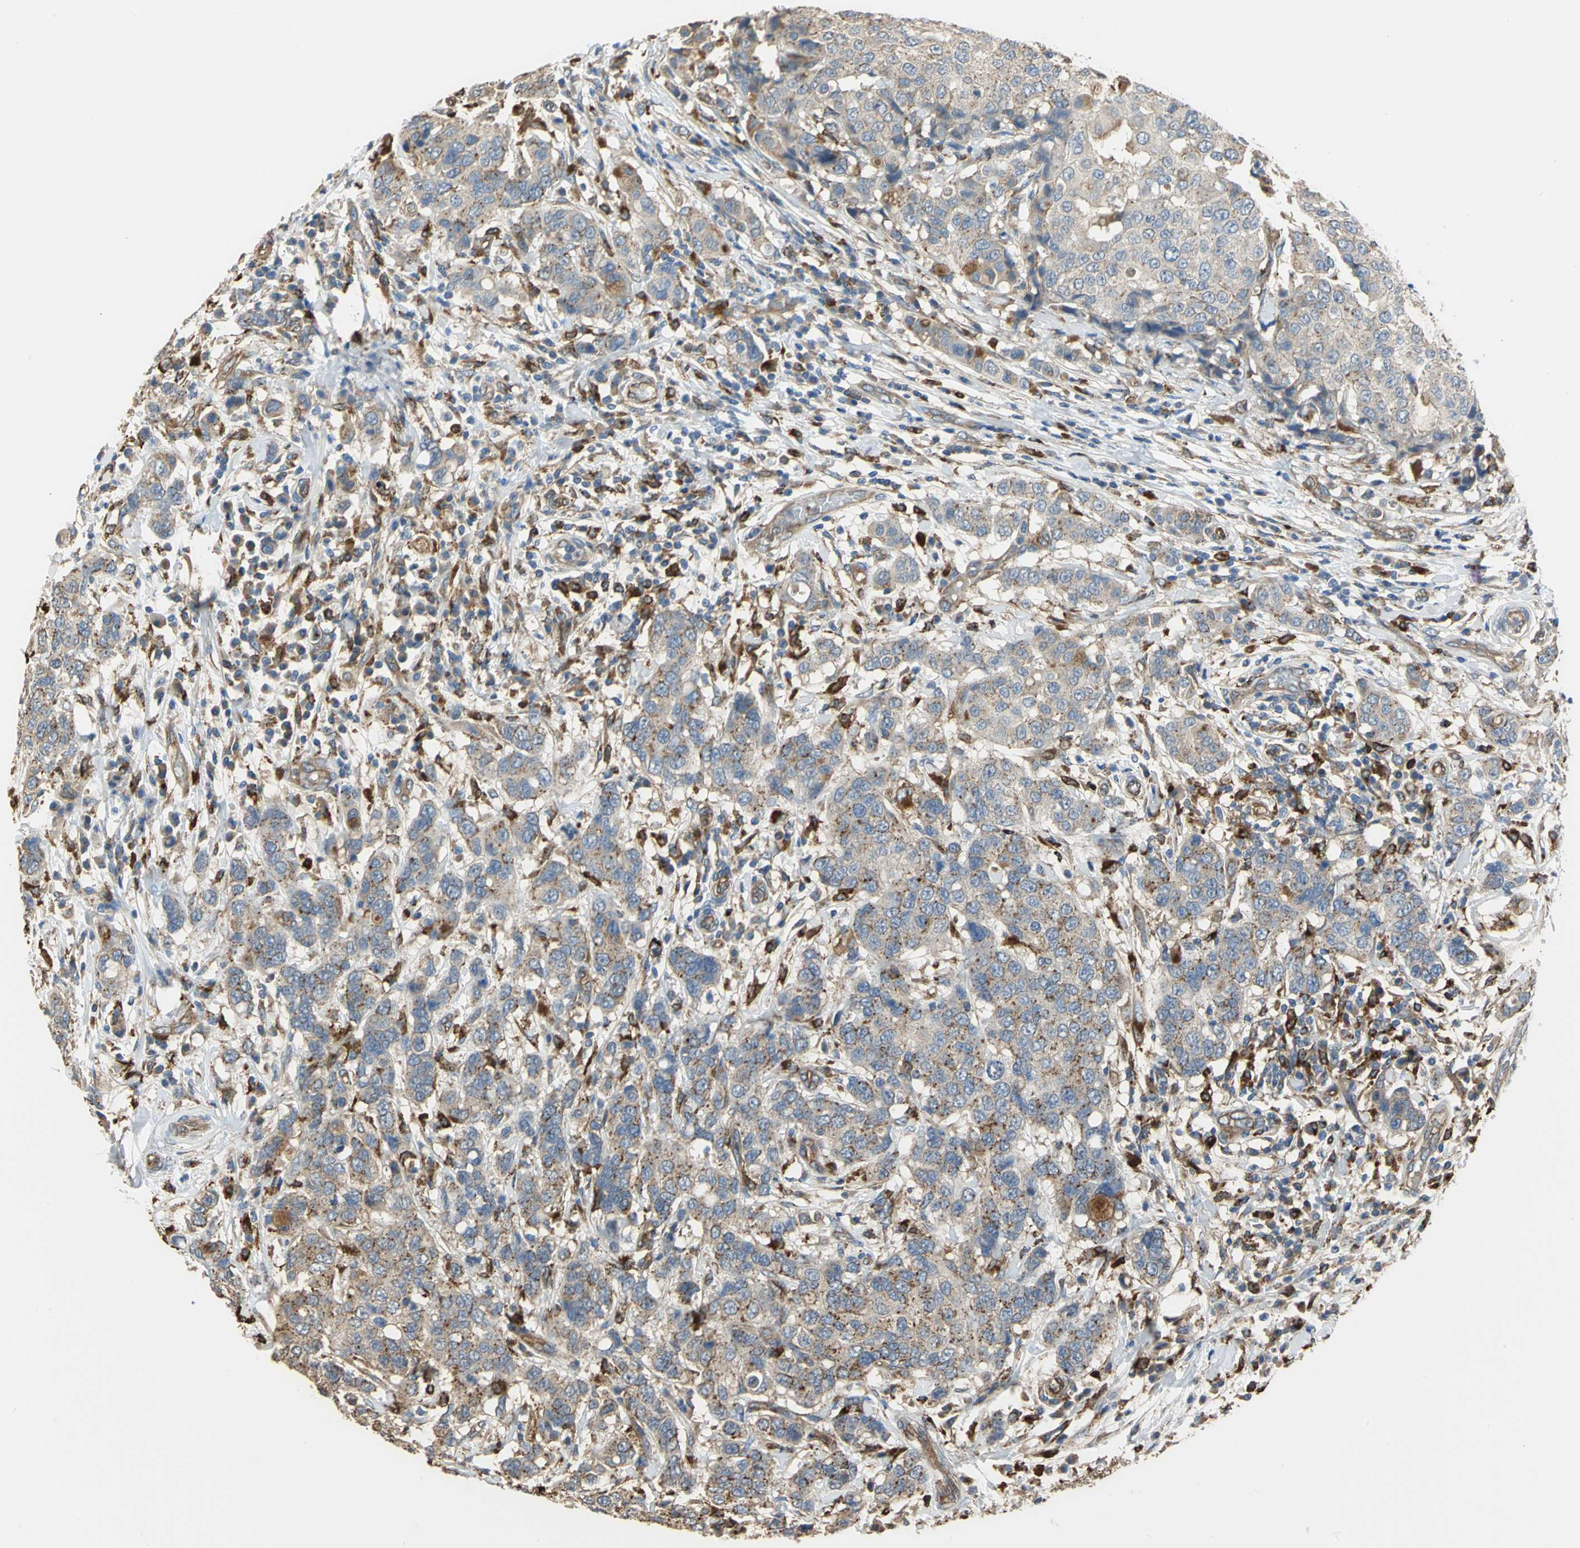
{"staining": {"intensity": "weak", "quantity": "25%-75%", "location": "cytoplasmic/membranous"}, "tissue": "breast cancer", "cell_type": "Tumor cells", "image_type": "cancer", "snomed": [{"axis": "morphology", "description": "Duct carcinoma"}, {"axis": "topography", "description": "Breast"}], "caption": "Invasive ductal carcinoma (breast) stained with IHC reveals weak cytoplasmic/membranous staining in about 25%-75% of tumor cells. (DAB IHC with brightfield microscopy, high magnification).", "gene": "DIAPH2", "patient": {"sex": "female", "age": 27}}